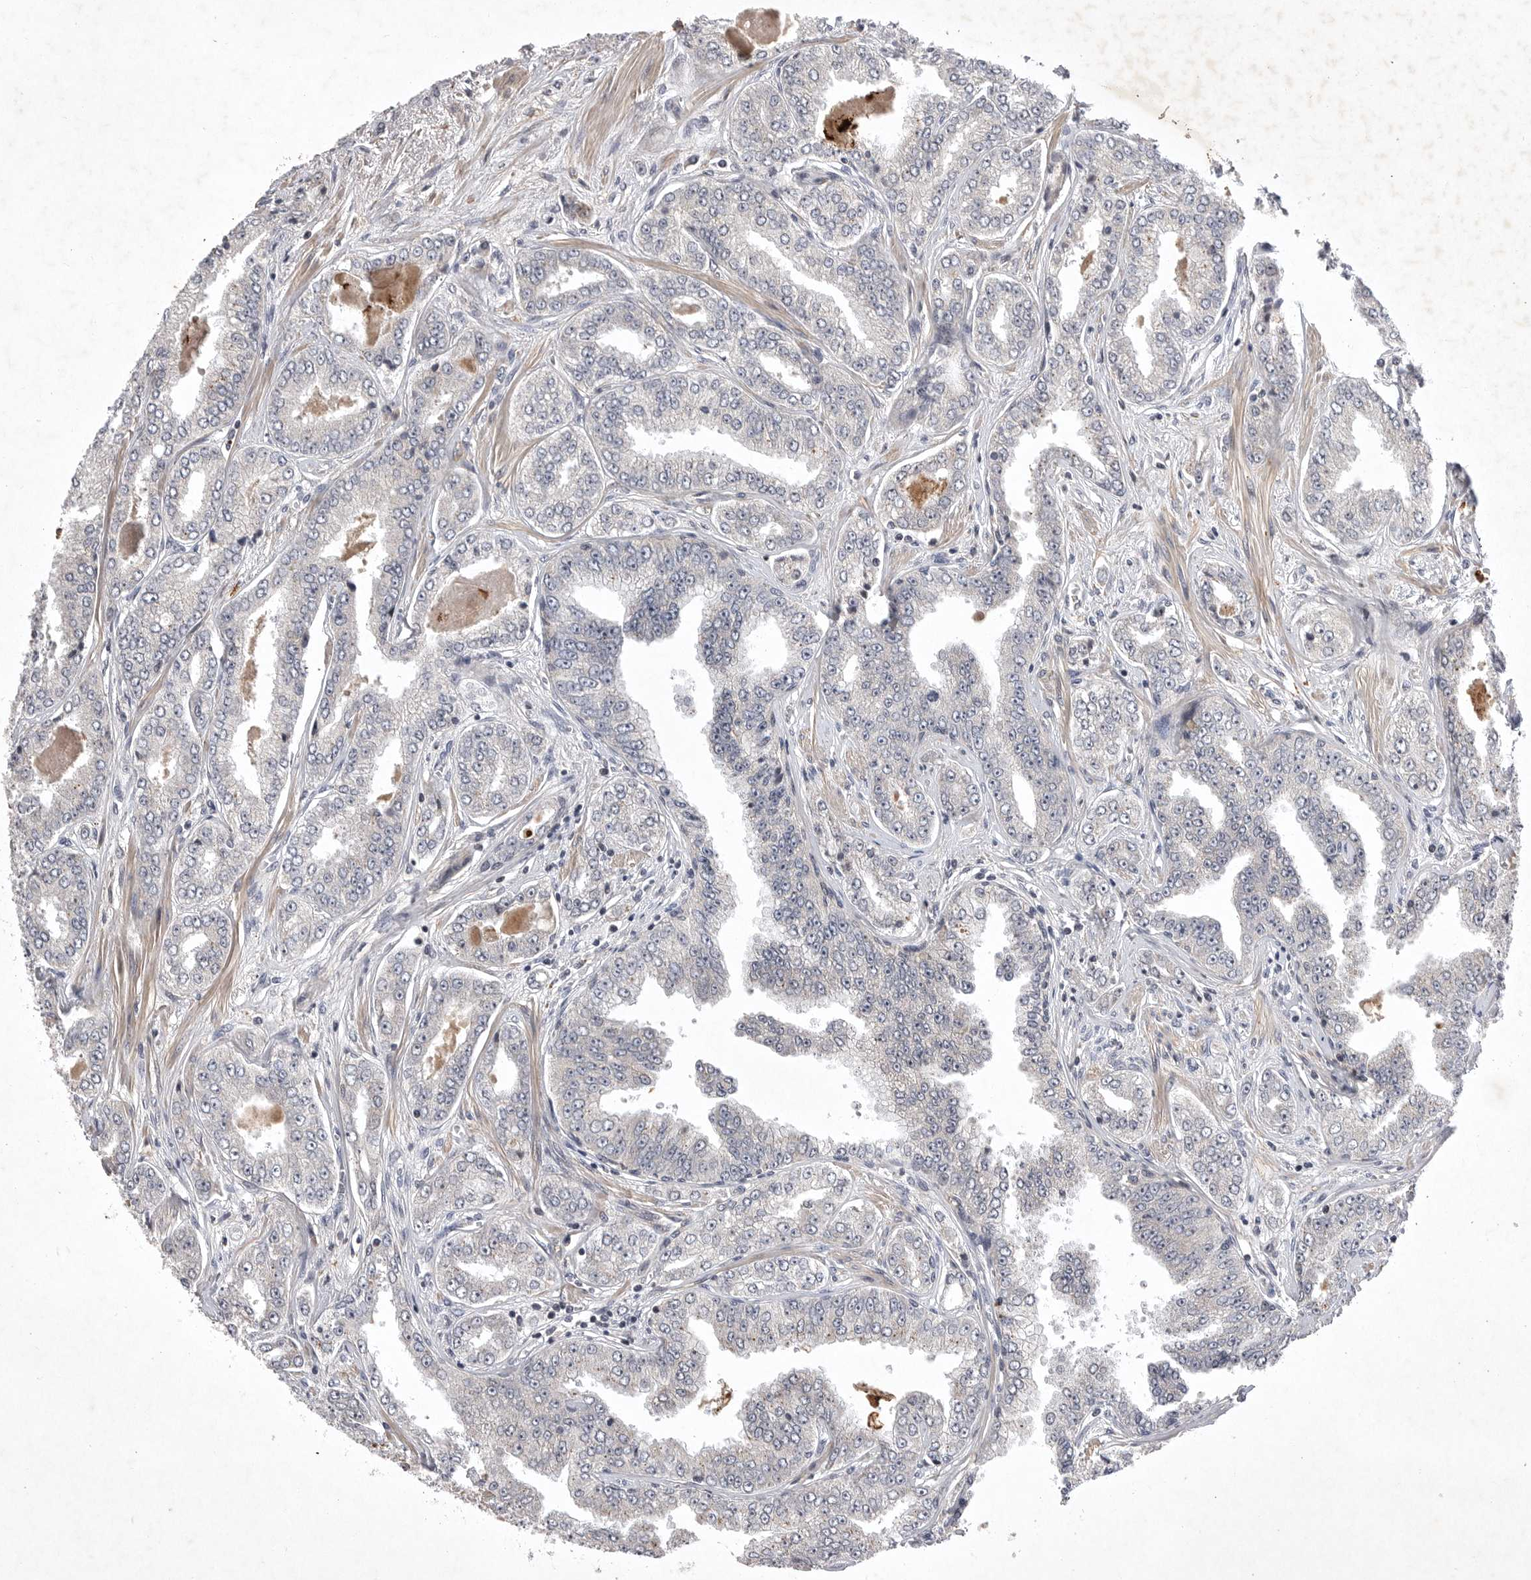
{"staining": {"intensity": "negative", "quantity": "none", "location": "none"}, "tissue": "prostate cancer", "cell_type": "Tumor cells", "image_type": "cancer", "snomed": [{"axis": "morphology", "description": "Adenocarcinoma, High grade"}, {"axis": "topography", "description": "Prostate"}], "caption": "Tumor cells show no significant protein positivity in prostate cancer. The staining is performed using DAB brown chromogen with nuclei counter-stained in using hematoxylin.", "gene": "UBE3D", "patient": {"sex": "male", "age": 71}}